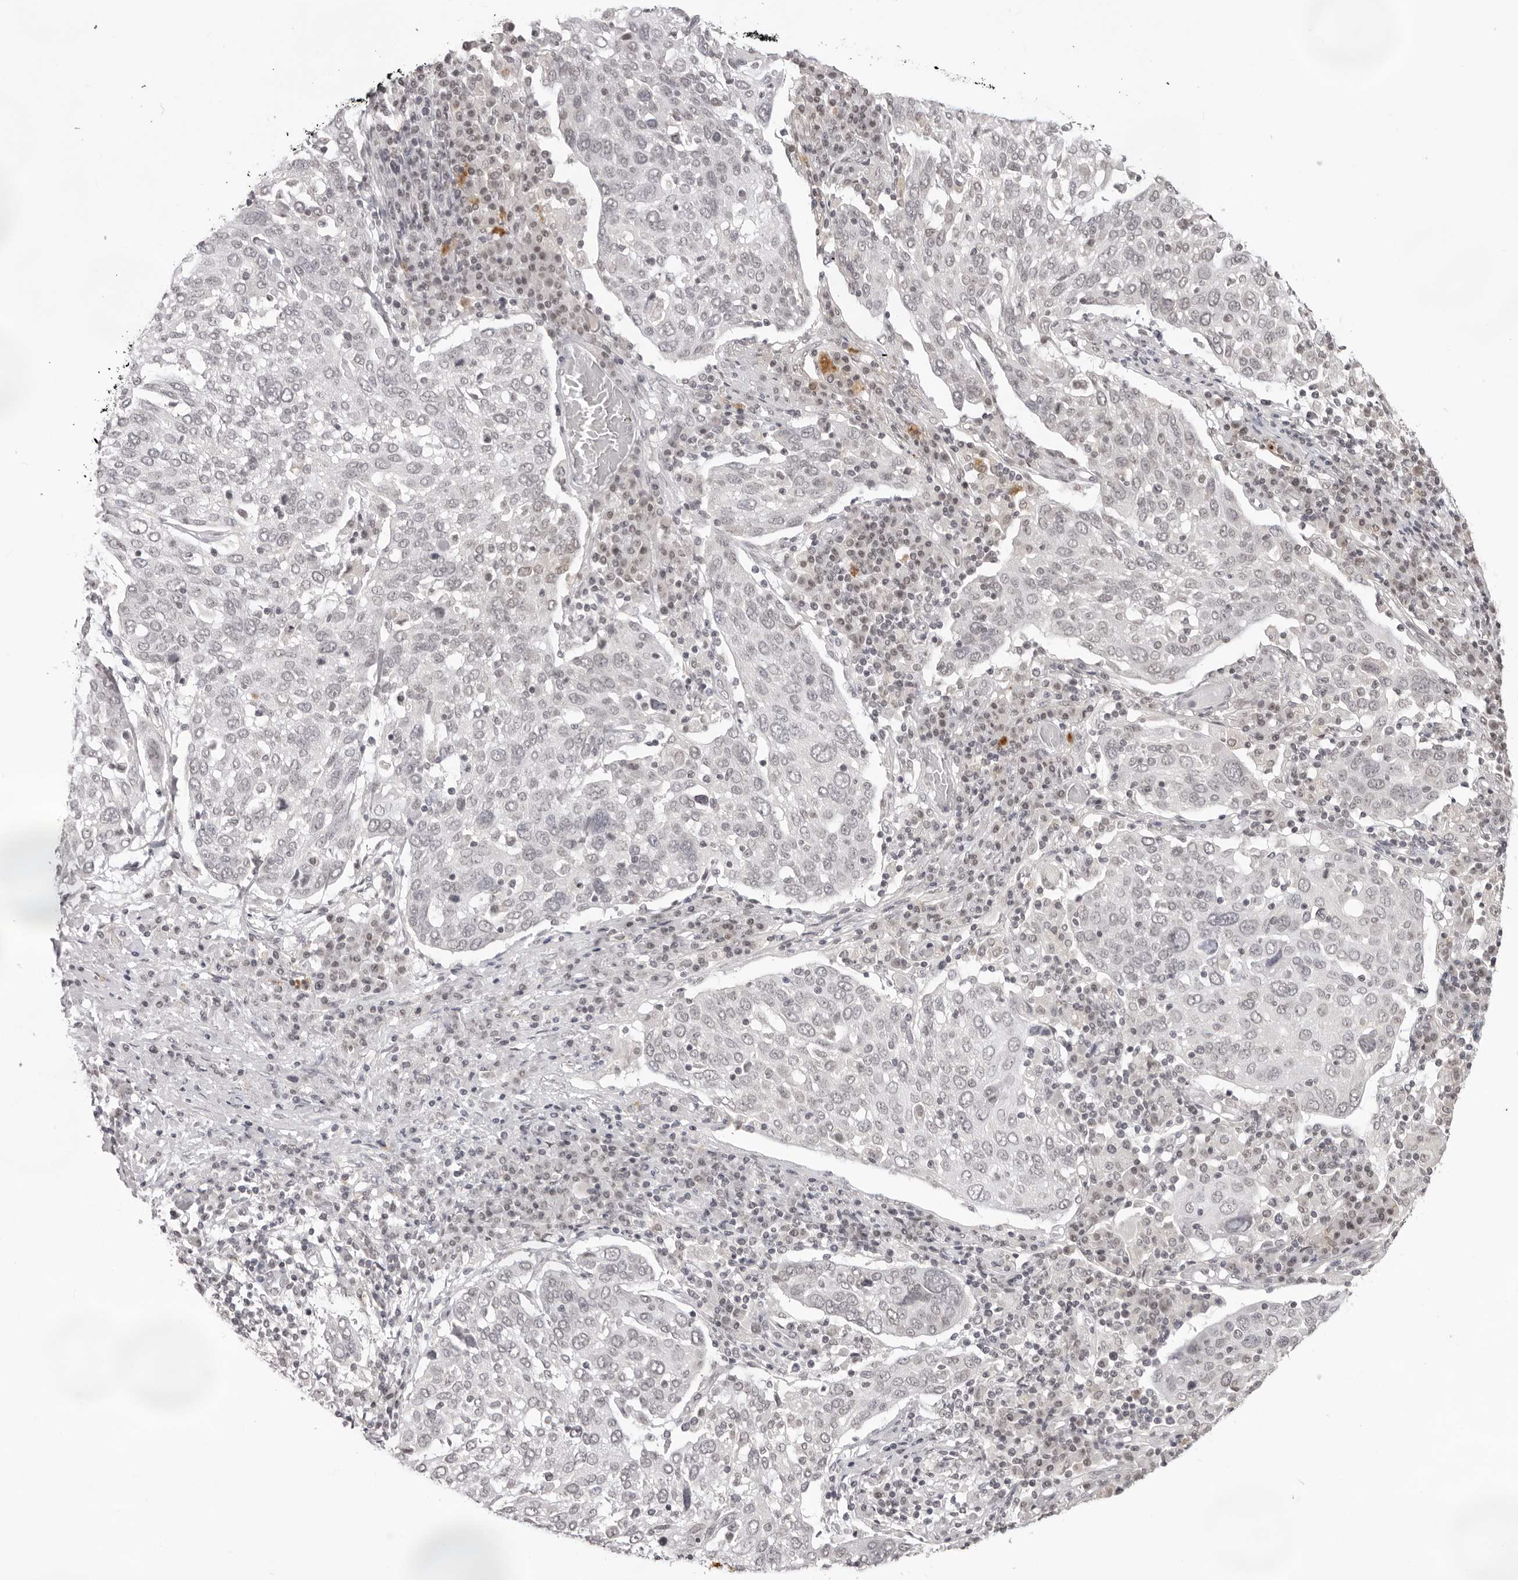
{"staining": {"intensity": "negative", "quantity": "none", "location": "none"}, "tissue": "lung cancer", "cell_type": "Tumor cells", "image_type": "cancer", "snomed": [{"axis": "morphology", "description": "Squamous cell carcinoma, NOS"}, {"axis": "topography", "description": "Lung"}], "caption": "IHC of human lung cancer (squamous cell carcinoma) reveals no staining in tumor cells.", "gene": "NTM", "patient": {"sex": "male", "age": 65}}